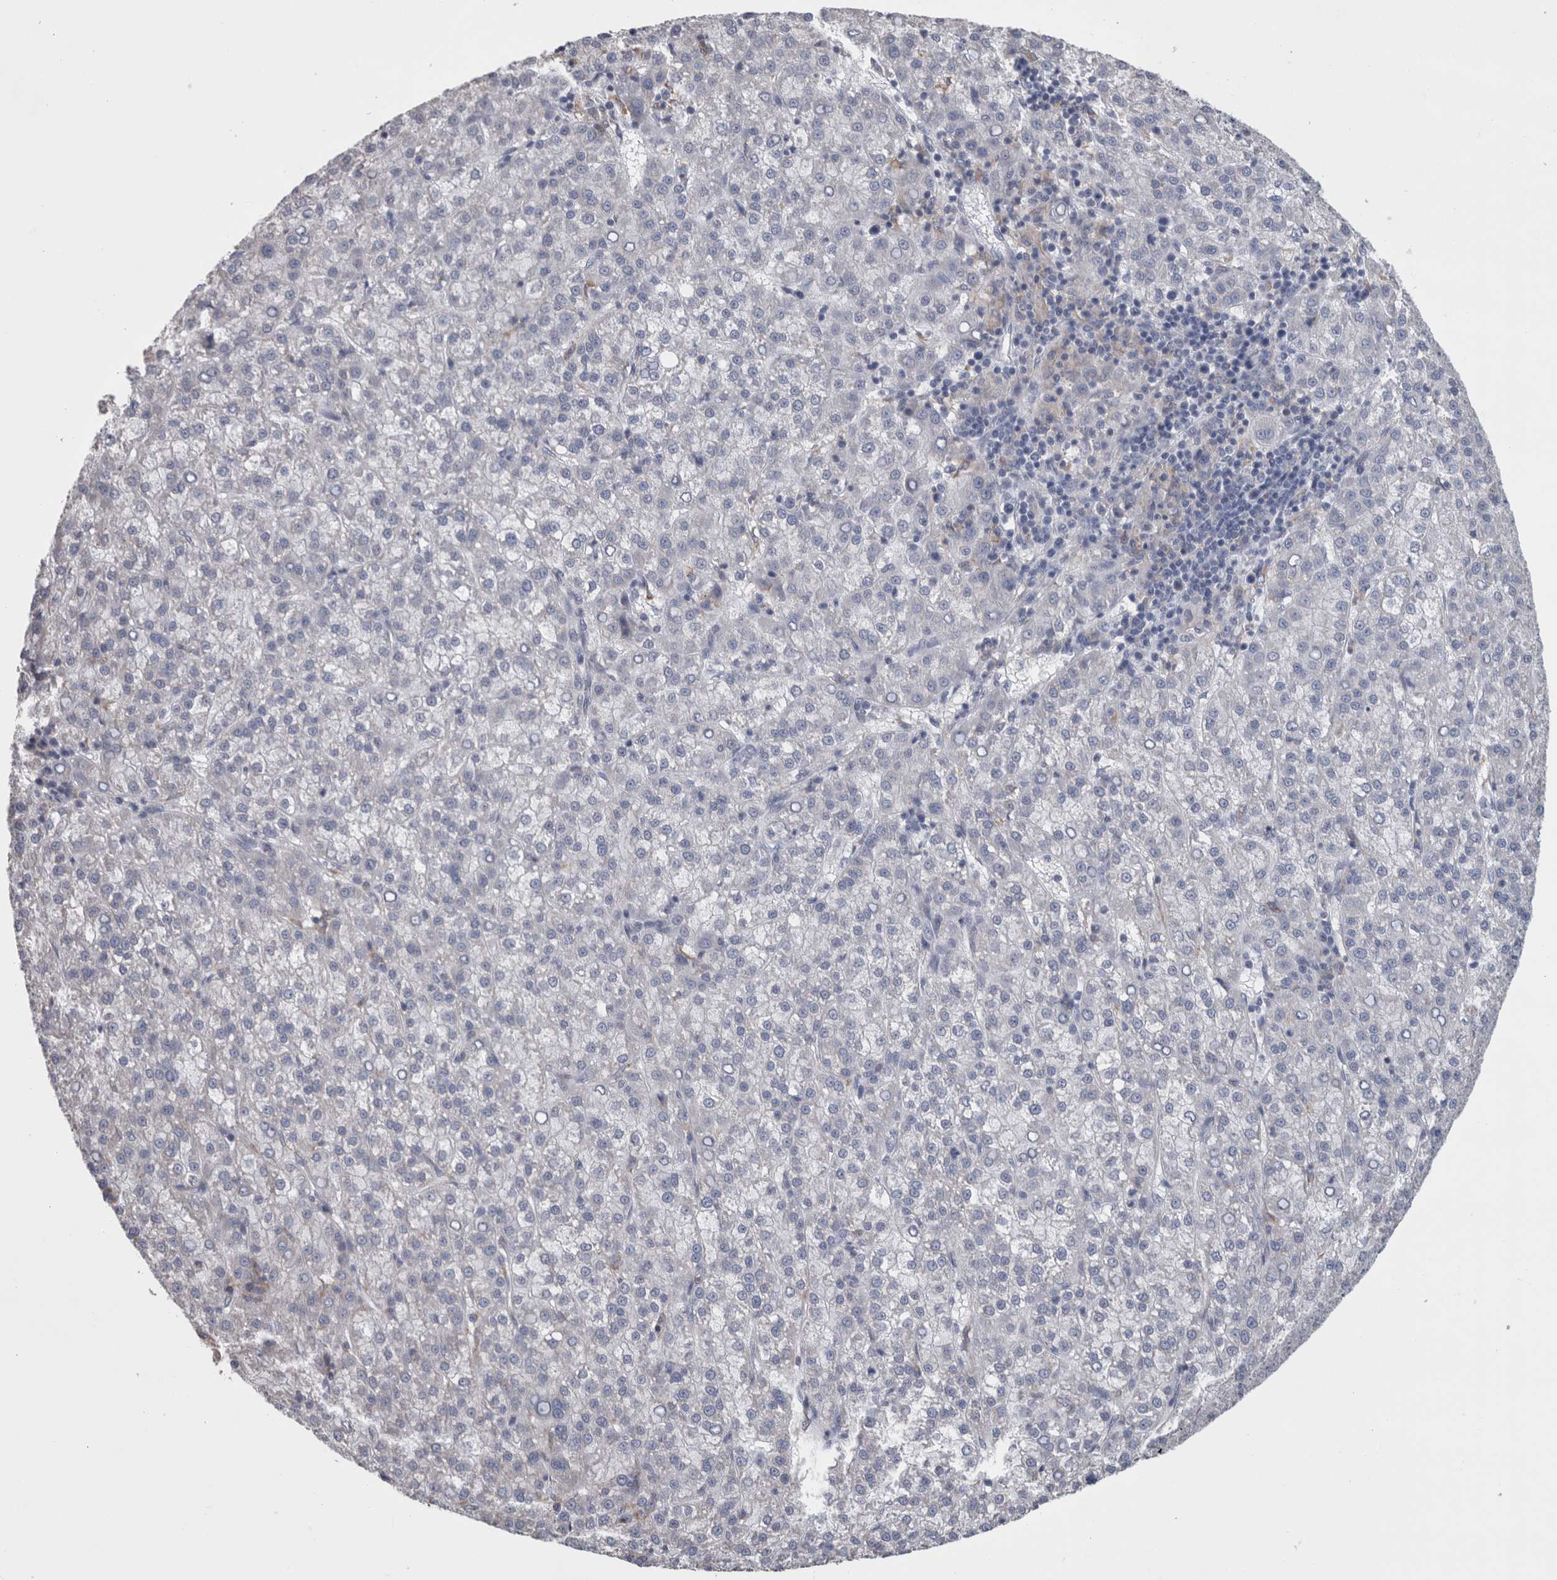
{"staining": {"intensity": "negative", "quantity": "none", "location": "none"}, "tissue": "liver cancer", "cell_type": "Tumor cells", "image_type": "cancer", "snomed": [{"axis": "morphology", "description": "Carcinoma, Hepatocellular, NOS"}, {"axis": "topography", "description": "Liver"}], "caption": "A micrograph of liver hepatocellular carcinoma stained for a protein demonstrates no brown staining in tumor cells.", "gene": "GDAP1", "patient": {"sex": "female", "age": 58}}